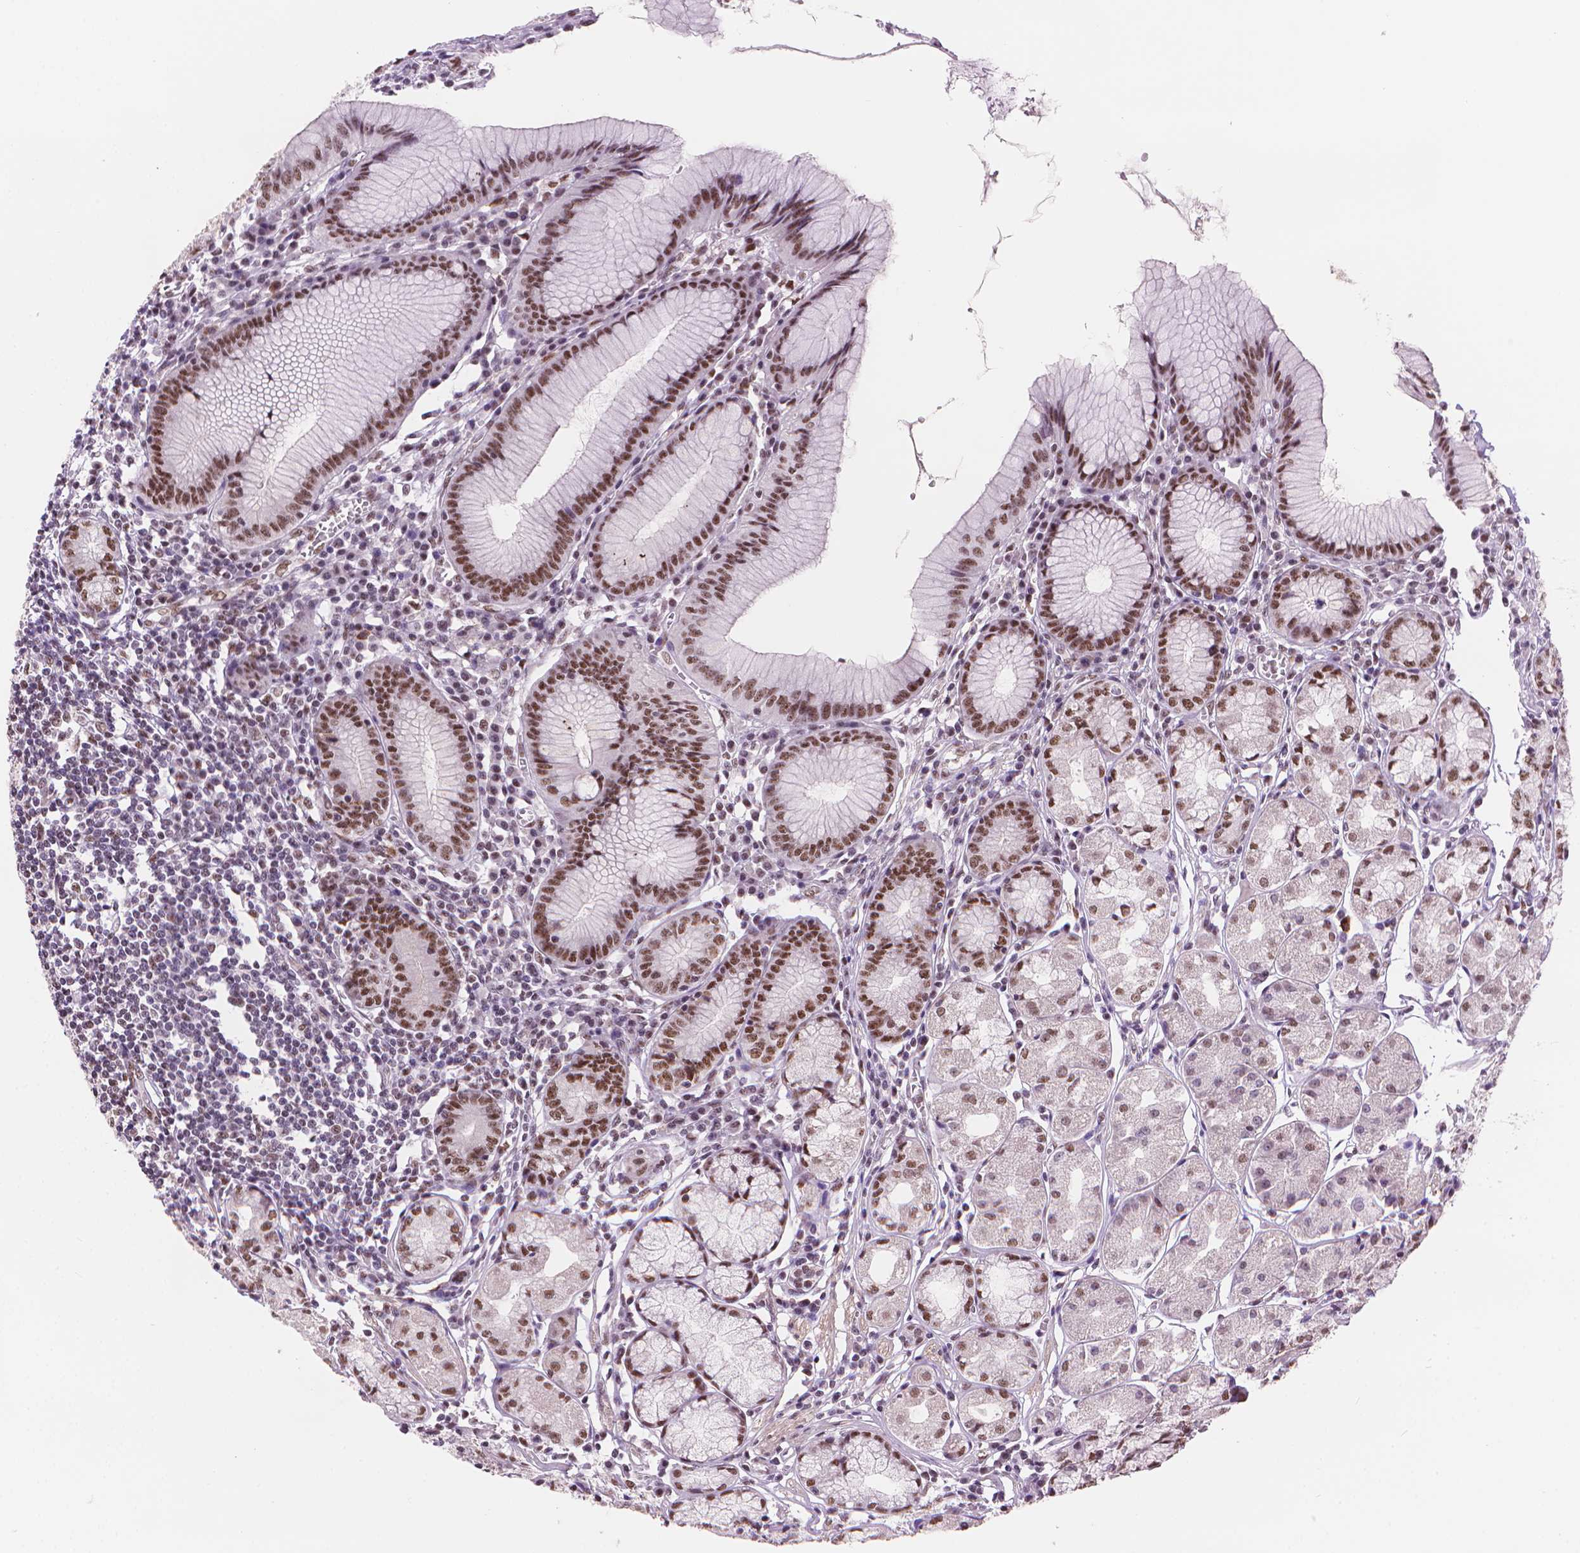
{"staining": {"intensity": "strong", "quantity": "<25%", "location": "nuclear"}, "tissue": "stomach", "cell_type": "Glandular cells", "image_type": "normal", "snomed": [{"axis": "morphology", "description": "Normal tissue, NOS"}, {"axis": "topography", "description": "Stomach"}], "caption": "Unremarkable stomach demonstrates strong nuclear staining in approximately <25% of glandular cells The protein of interest is stained brown, and the nuclei are stained in blue (DAB IHC with brightfield microscopy, high magnification)..", "gene": "UBN1", "patient": {"sex": "male", "age": 55}}